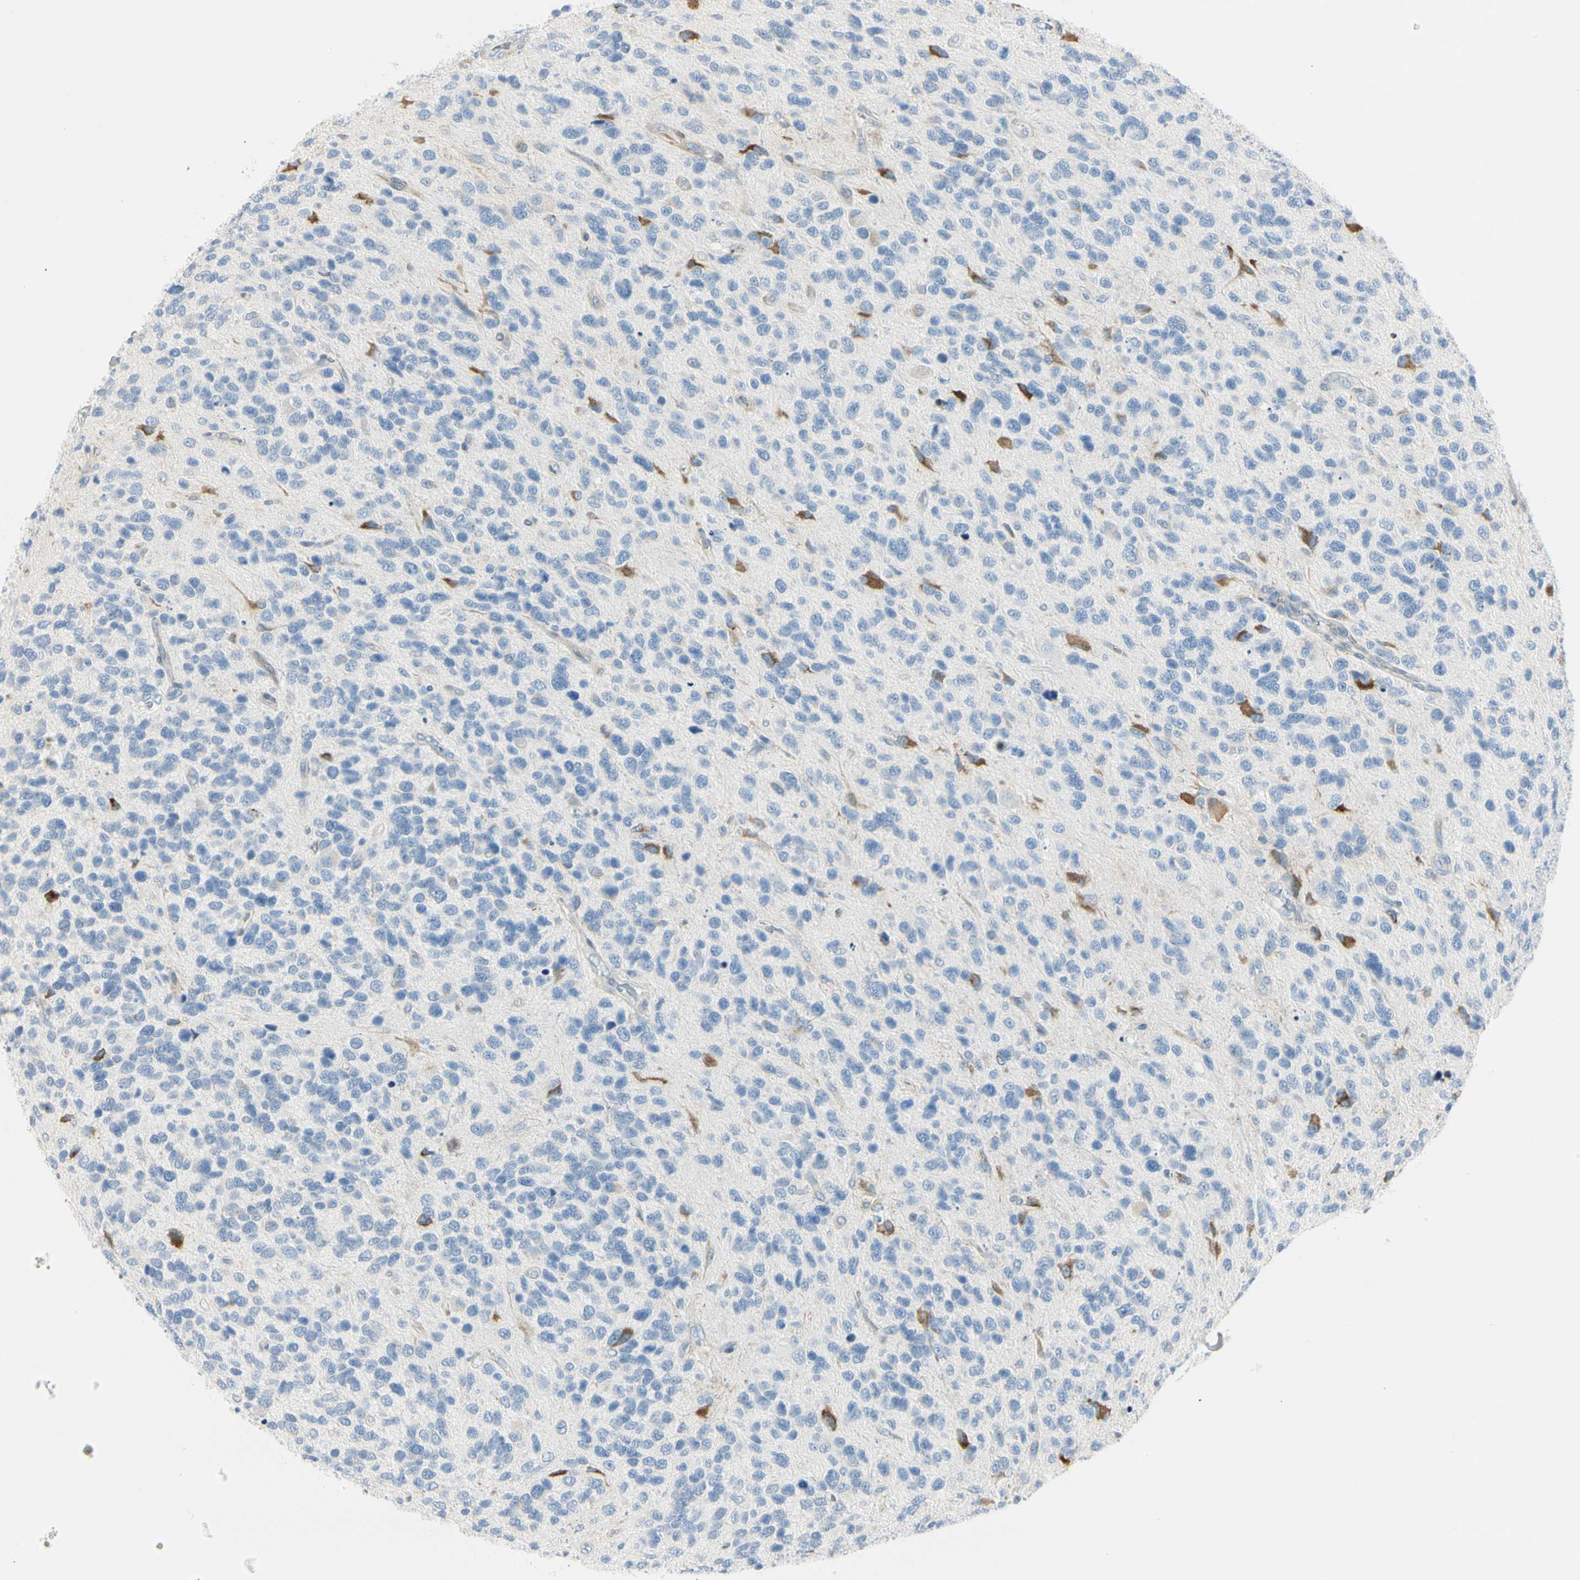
{"staining": {"intensity": "weak", "quantity": "<25%", "location": "cytoplasmic/membranous"}, "tissue": "glioma", "cell_type": "Tumor cells", "image_type": "cancer", "snomed": [{"axis": "morphology", "description": "Glioma, malignant, High grade"}, {"axis": "topography", "description": "Brain"}], "caption": "High power microscopy image of an immunohistochemistry (IHC) histopathology image of glioma, revealing no significant staining in tumor cells. (DAB (3,3'-diaminobenzidine) immunohistochemistry (IHC) visualized using brightfield microscopy, high magnification).", "gene": "TNFSF11", "patient": {"sex": "female", "age": 58}}